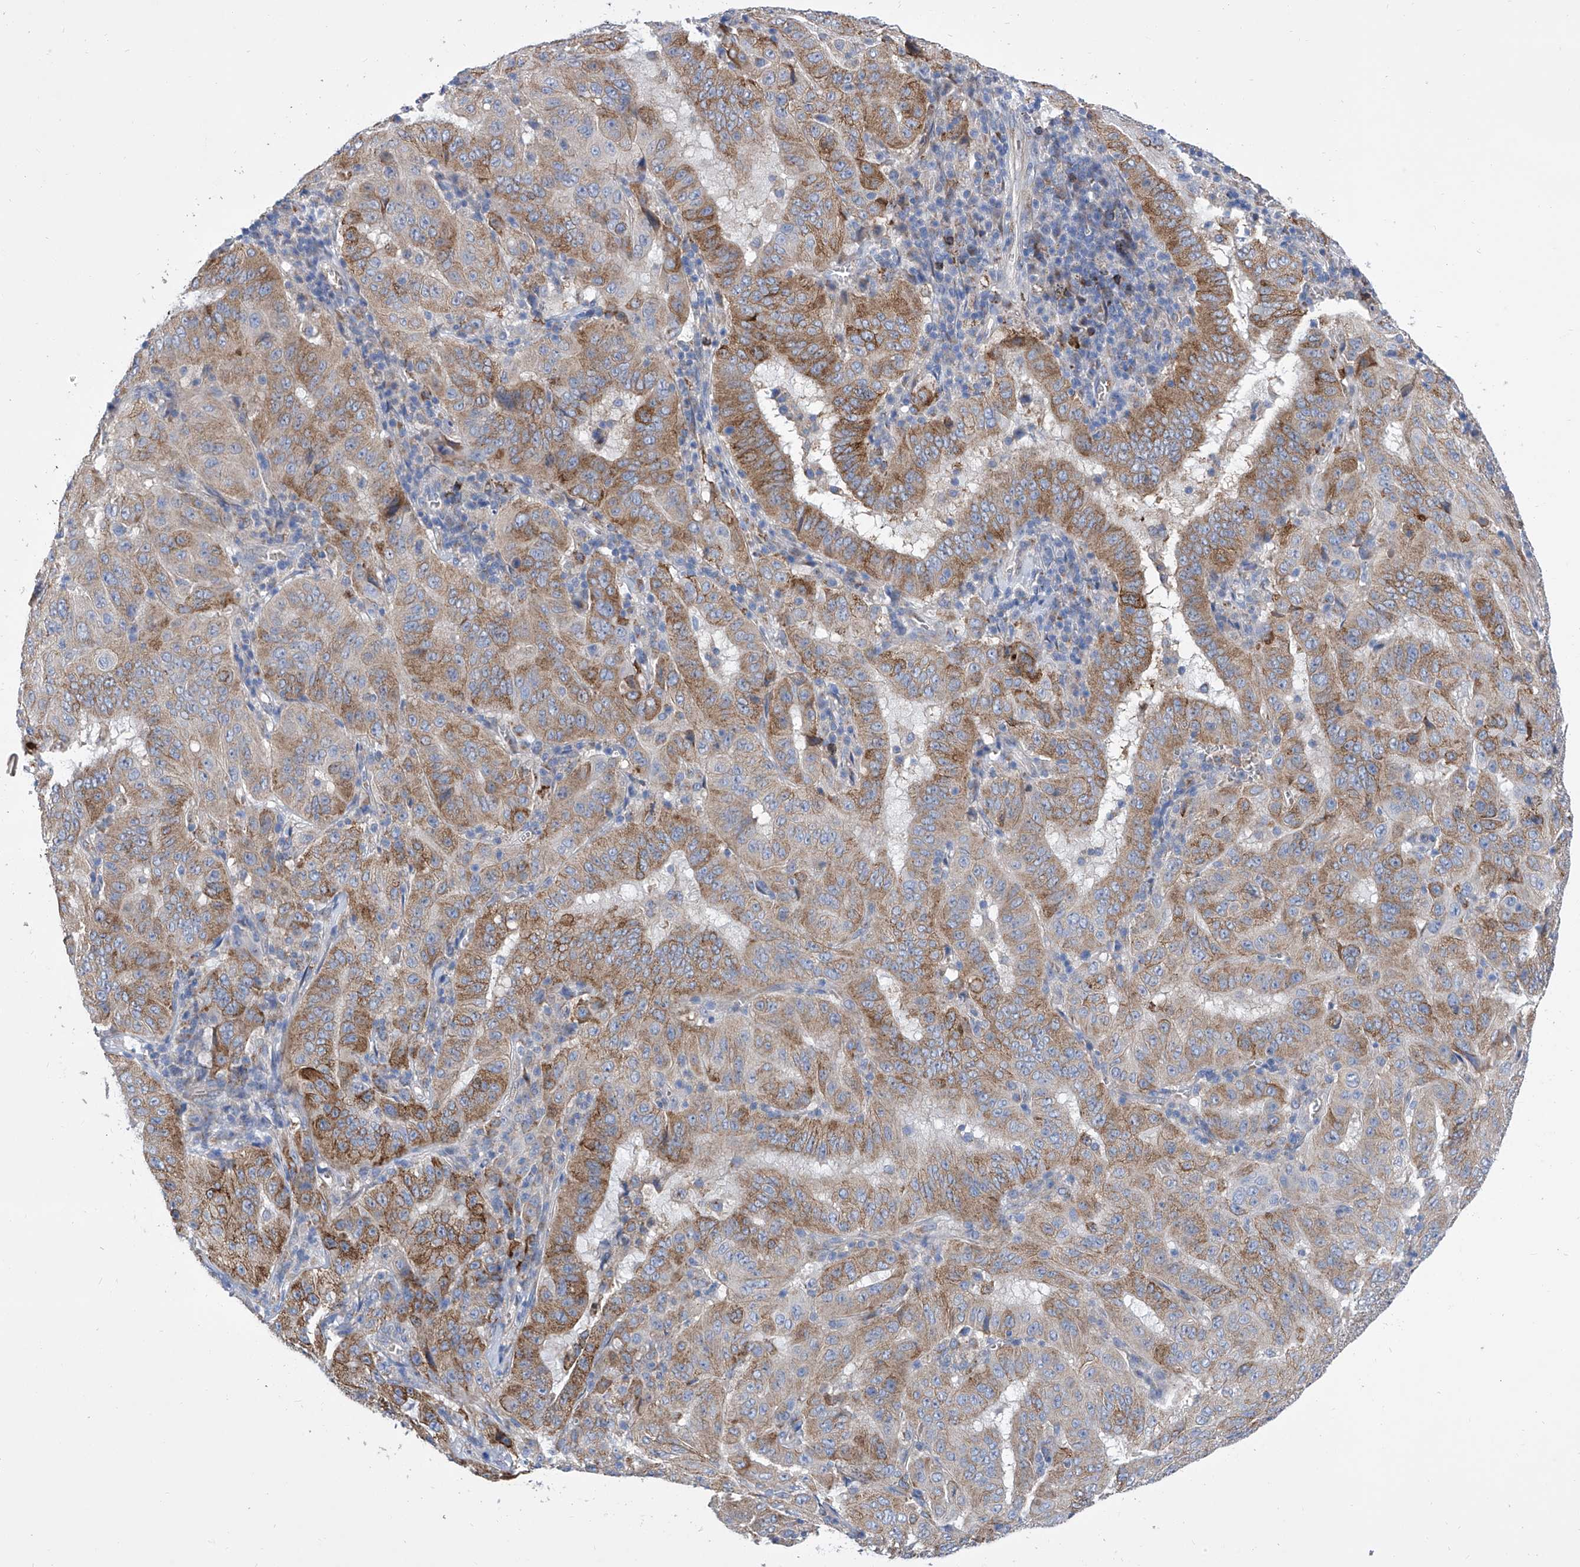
{"staining": {"intensity": "moderate", "quantity": ">75%", "location": "cytoplasmic/membranous"}, "tissue": "pancreatic cancer", "cell_type": "Tumor cells", "image_type": "cancer", "snomed": [{"axis": "morphology", "description": "Adenocarcinoma, NOS"}, {"axis": "topography", "description": "Pancreas"}], "caption": "A brown stain shows moderate cytoplasmic/membranous staining of a protein in pancreatic cancer (adenocarcinoma) tumor cells. (DAB IHC with brightfield microscopy, high magnification).", "gene": "TJAP1", "patient": {"sex": "male", "age": 63}}